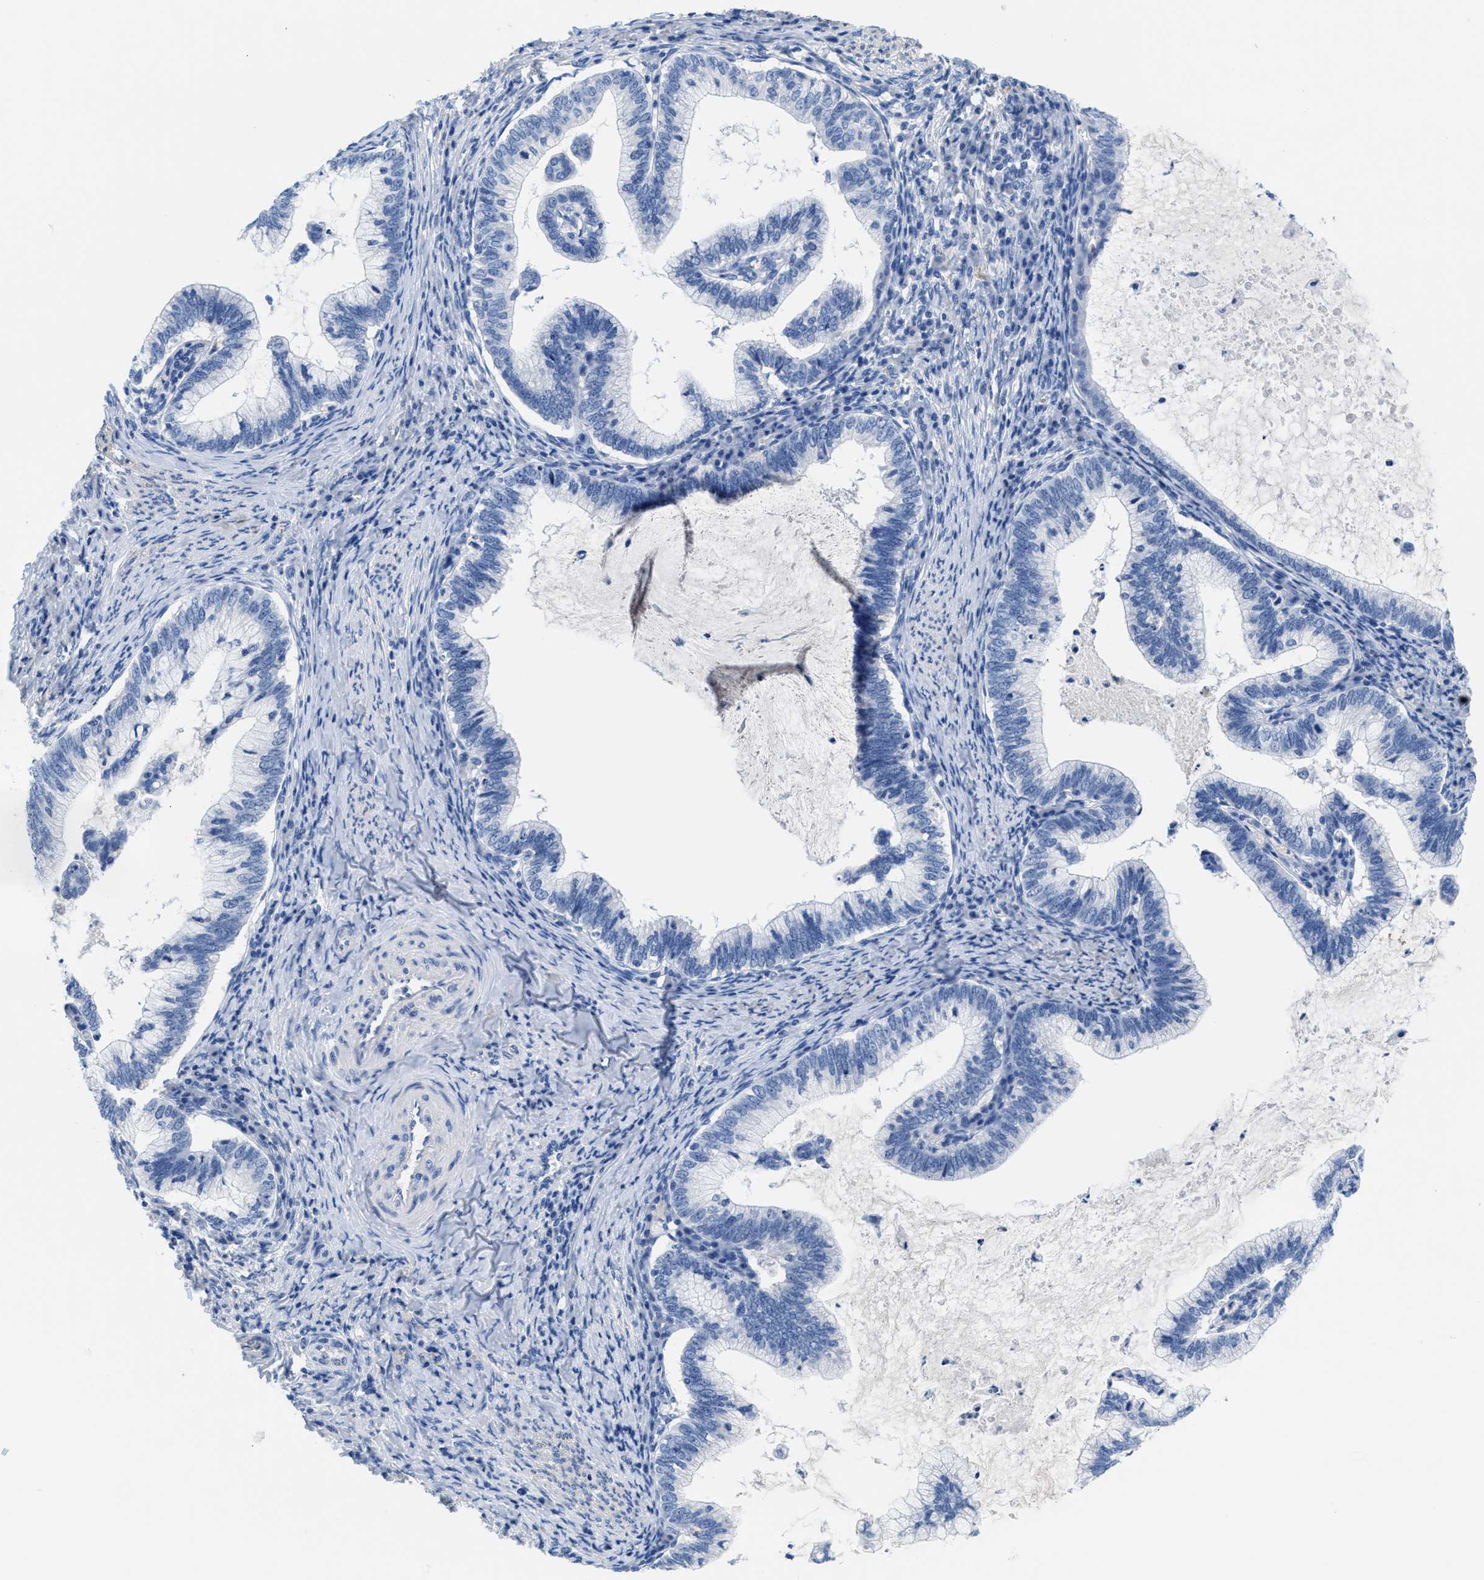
{"staining": {"intensity": "negative", "quantity": "none", "location": "none"}, "tissue": "cervical cancer", "cell_type": "Tumor cells", "image_type": "cancer", "snomed": [{"axis": "morphology", "description": "Adenocarcinoma, NOS"}, {"axis": "topography", "description": "Cervix"}], "caption": "Cervical adenocarcinoma stained for a protein using immunohistochemistry (IHC) exhibits no expression tumor cells.", "gene": "SLFN13", "patient": {"sex": "female", "age": 36}}